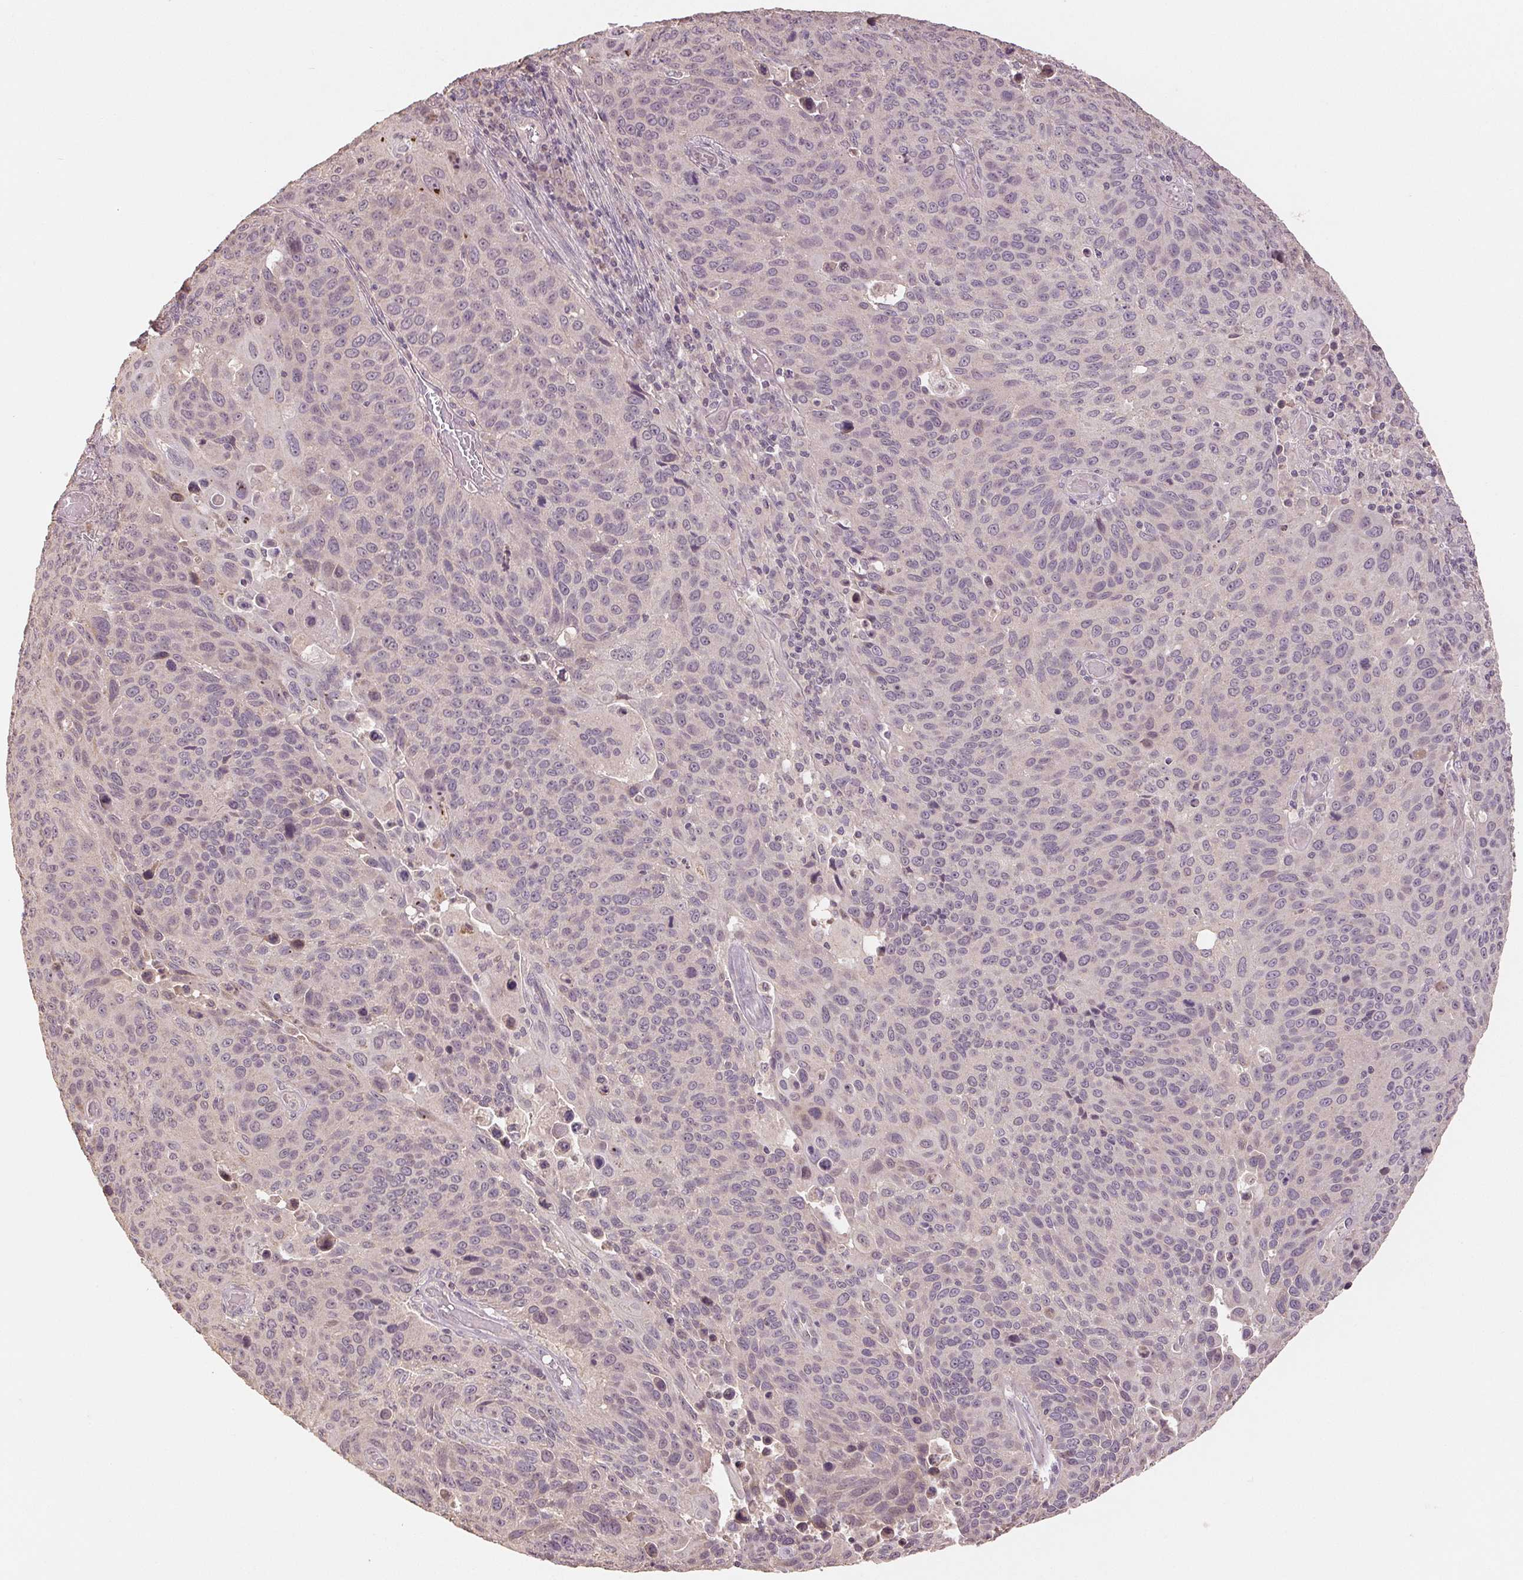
{"staining": {"intensity": "negative", "quantity": "none", "location": "none"}, "tissue": "lung cancer", "cell_type": "Tumor cells", "image_type": "cancer", "snomed": [{"axis": "morphology", "description": "Squamous cell carcinoma, NOS"}, {"axis": "topography", "description": "Lung"}], "caption": "Immunohistochemical staining of lung squamous cell carcinoma exhibits no significant expression in tumor cells.", "gene": "COX14", "patient": {"sex": "male", "age": 68}}